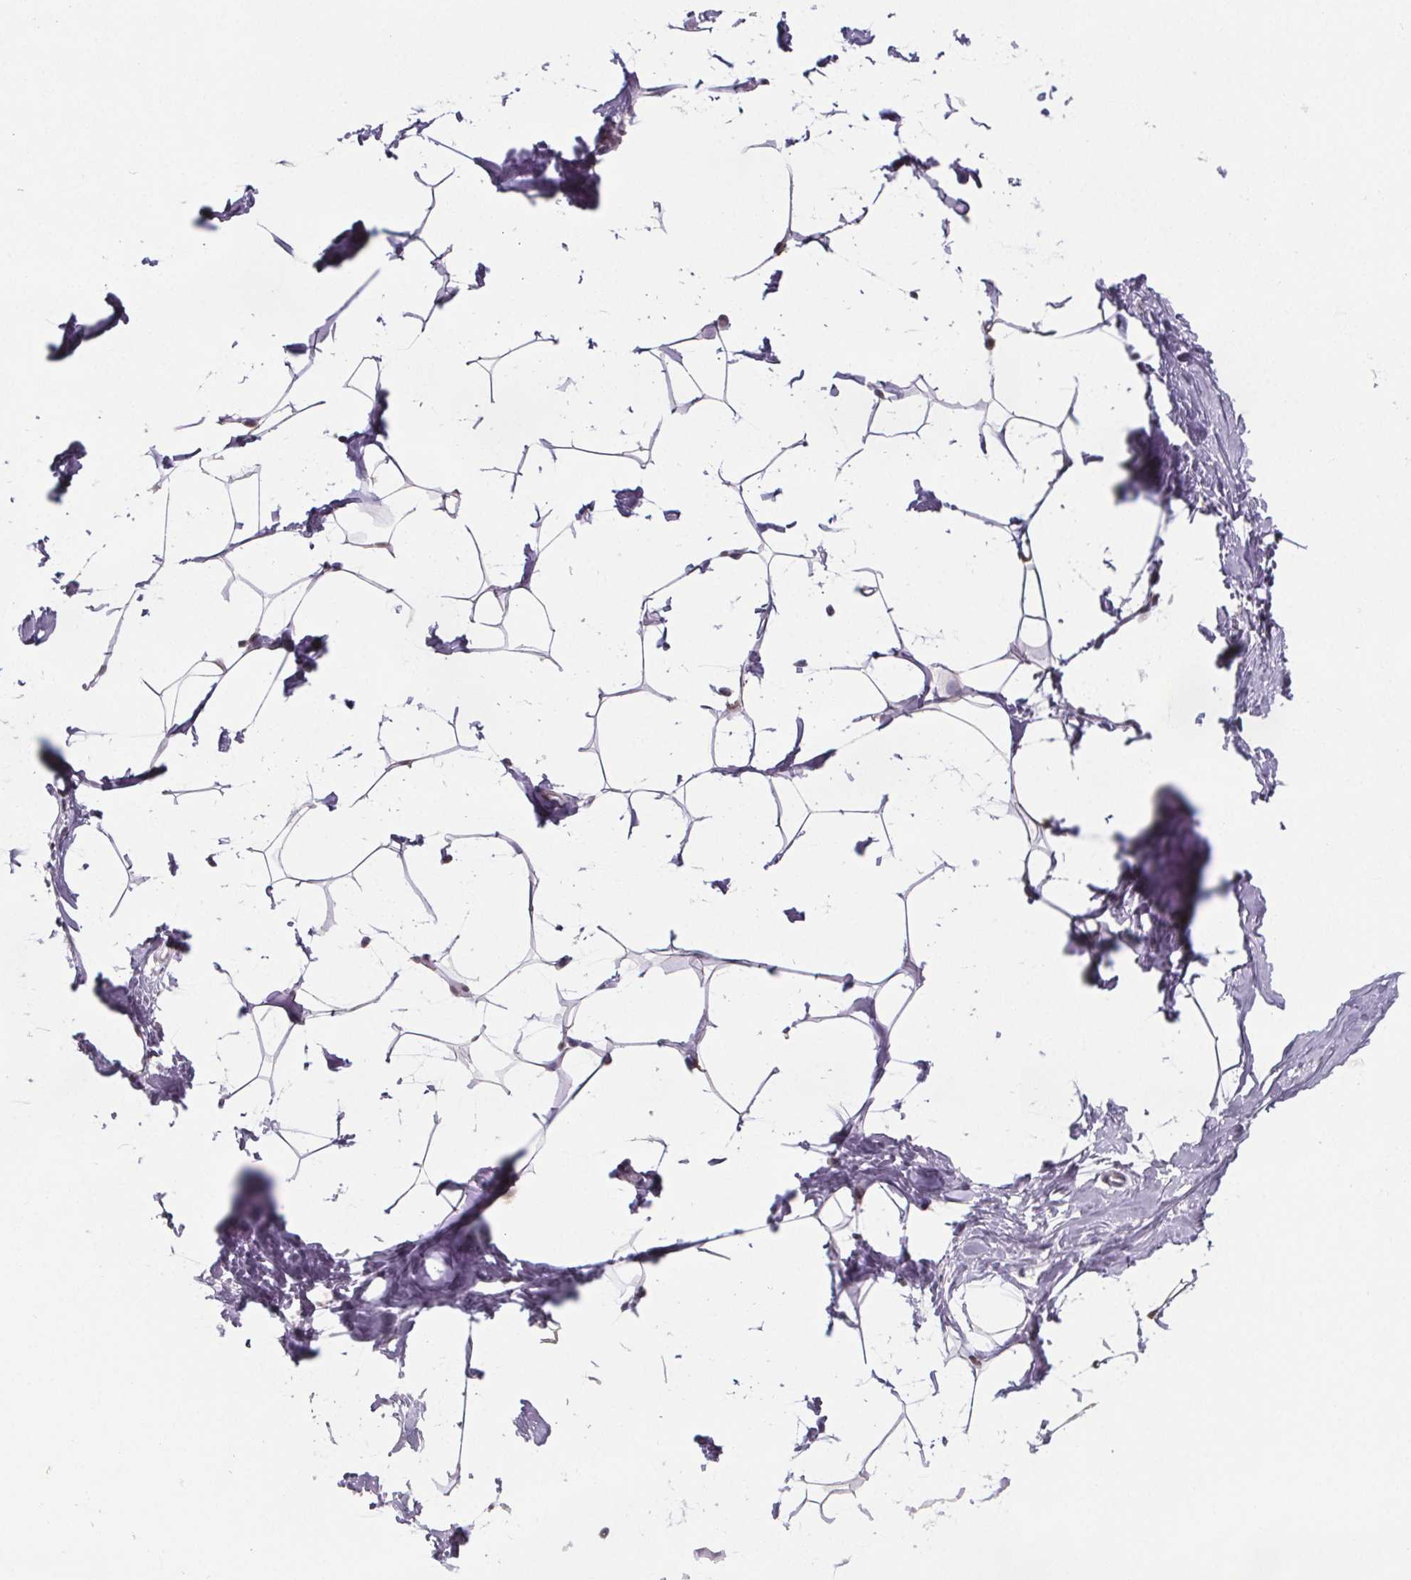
{"staining": {"intensity": "negative", "quantity": "none", "location": "none"}, "tissue": "breast", "cell_type": "Adipocytes", "image_type": "normal", "snomed": [{"axis": "morphology", "description": "Normal tissue, NOS"}, {"axis": "topography", "description": "Breast"}], "caption": "This micrograph is of unremarkable breast stained with immunohistochemistry to label a protein in brown with the nuclei are counter-stained blue. There is no expression in adipocytes.", "gene": "ZNF572", "patient": {"sex": "female", "age": 32}}